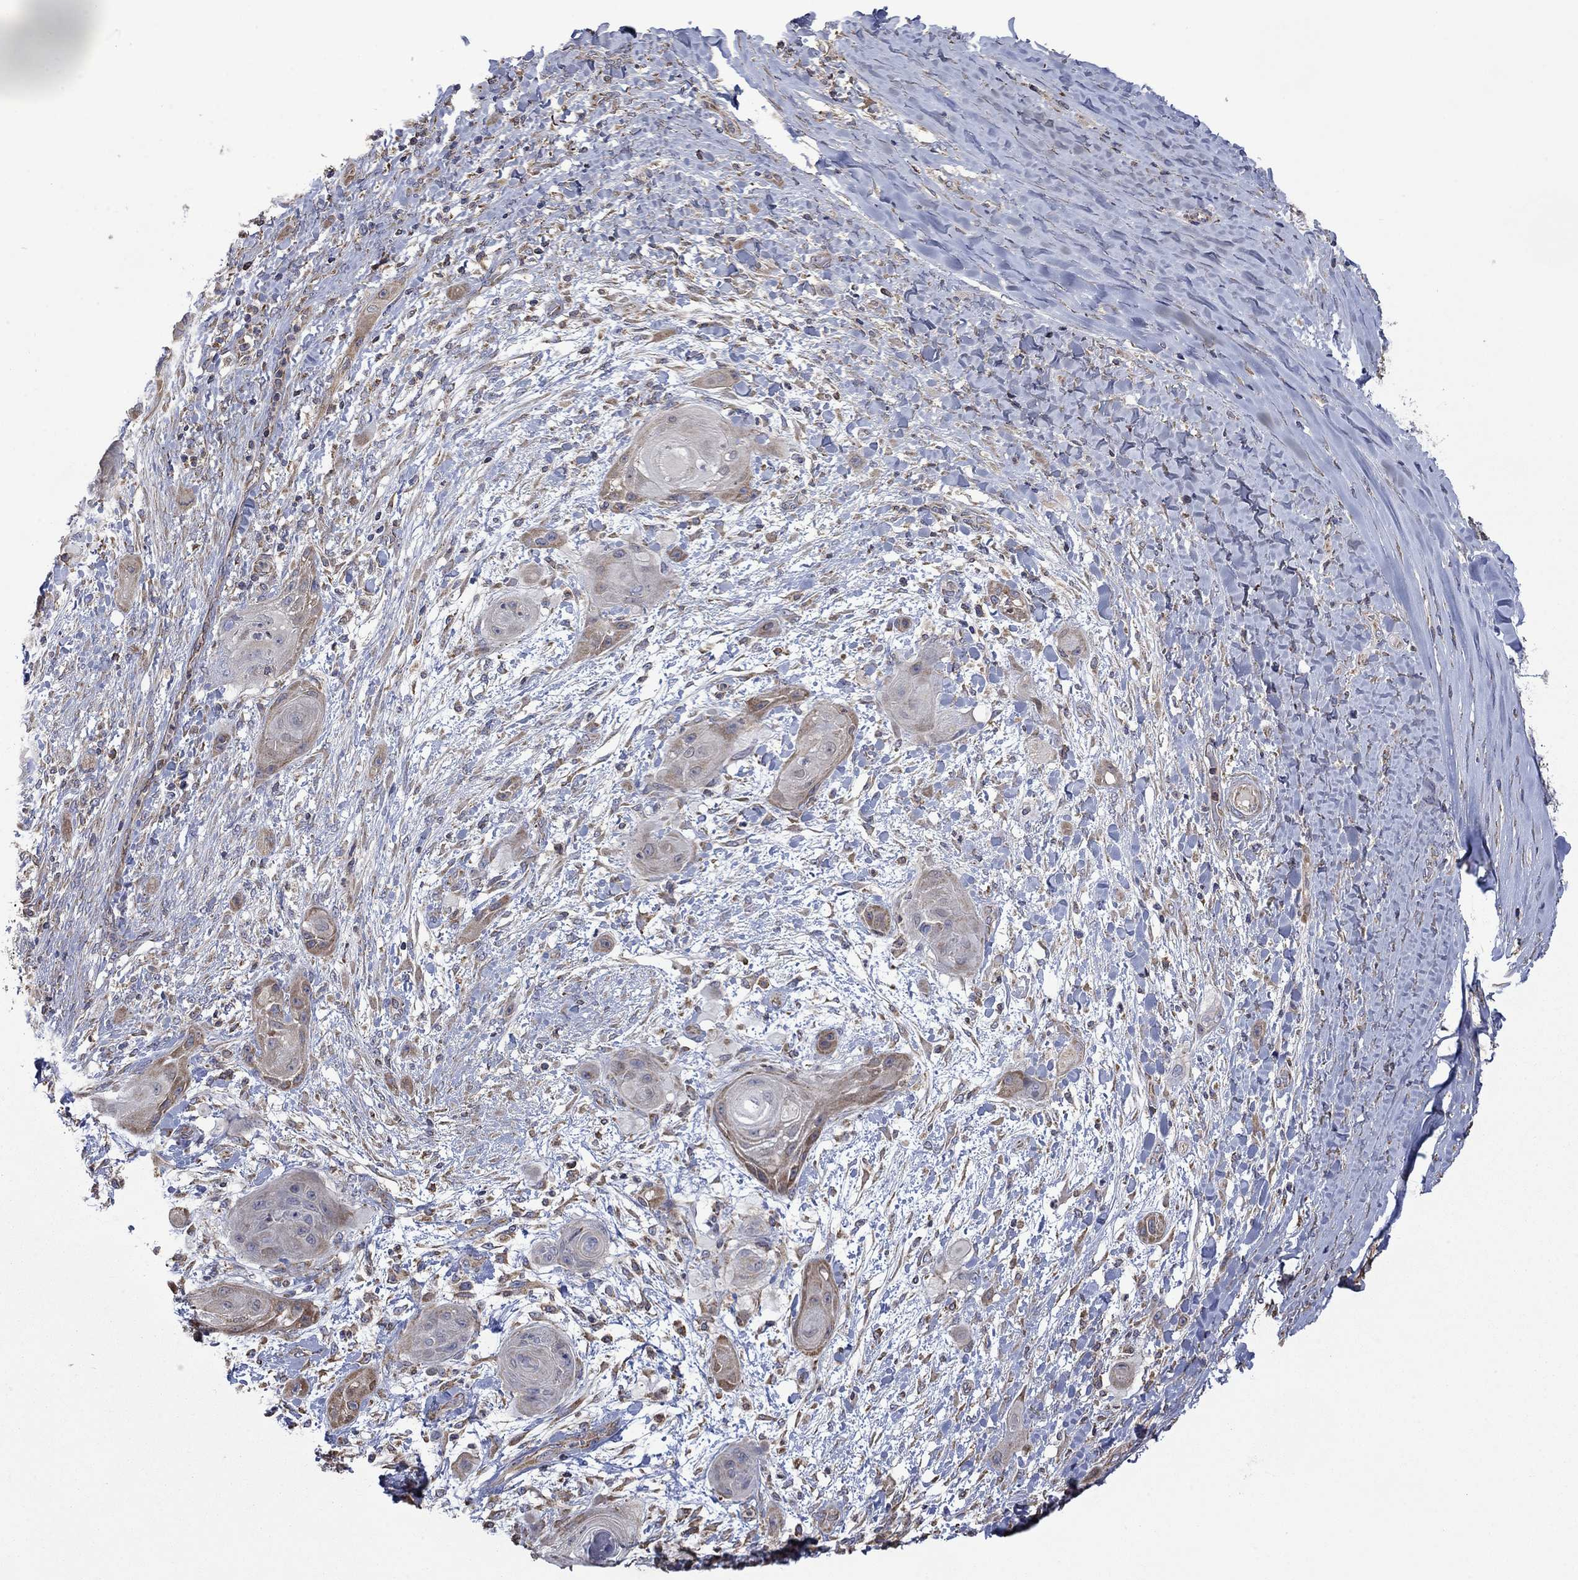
{"staining": {"intensity": "weak", "quantity": "25%-75%", "location": "cytoplasmic/membranous"}, "tissue": "skin cancer", "cell_type": "Tumor cells", "image_type": "cancer", "snomed": [{"axis": "morphology", "description": "Squamous cell carcinoma, NOS"}, {"axis": "topography", "description": "Skin"}], "caption": "A high-resolution histopathology image shows immunohistochemistry staining of skin cancer, which demonstrates weak cytoplasmic/membranous expression in approximately 25%-75% of tumor cells. (Brightfield microscopy of DAB IHC at high magnification).", "gene": "FURIN", "patient": {"sex": "male", "age": 62}}